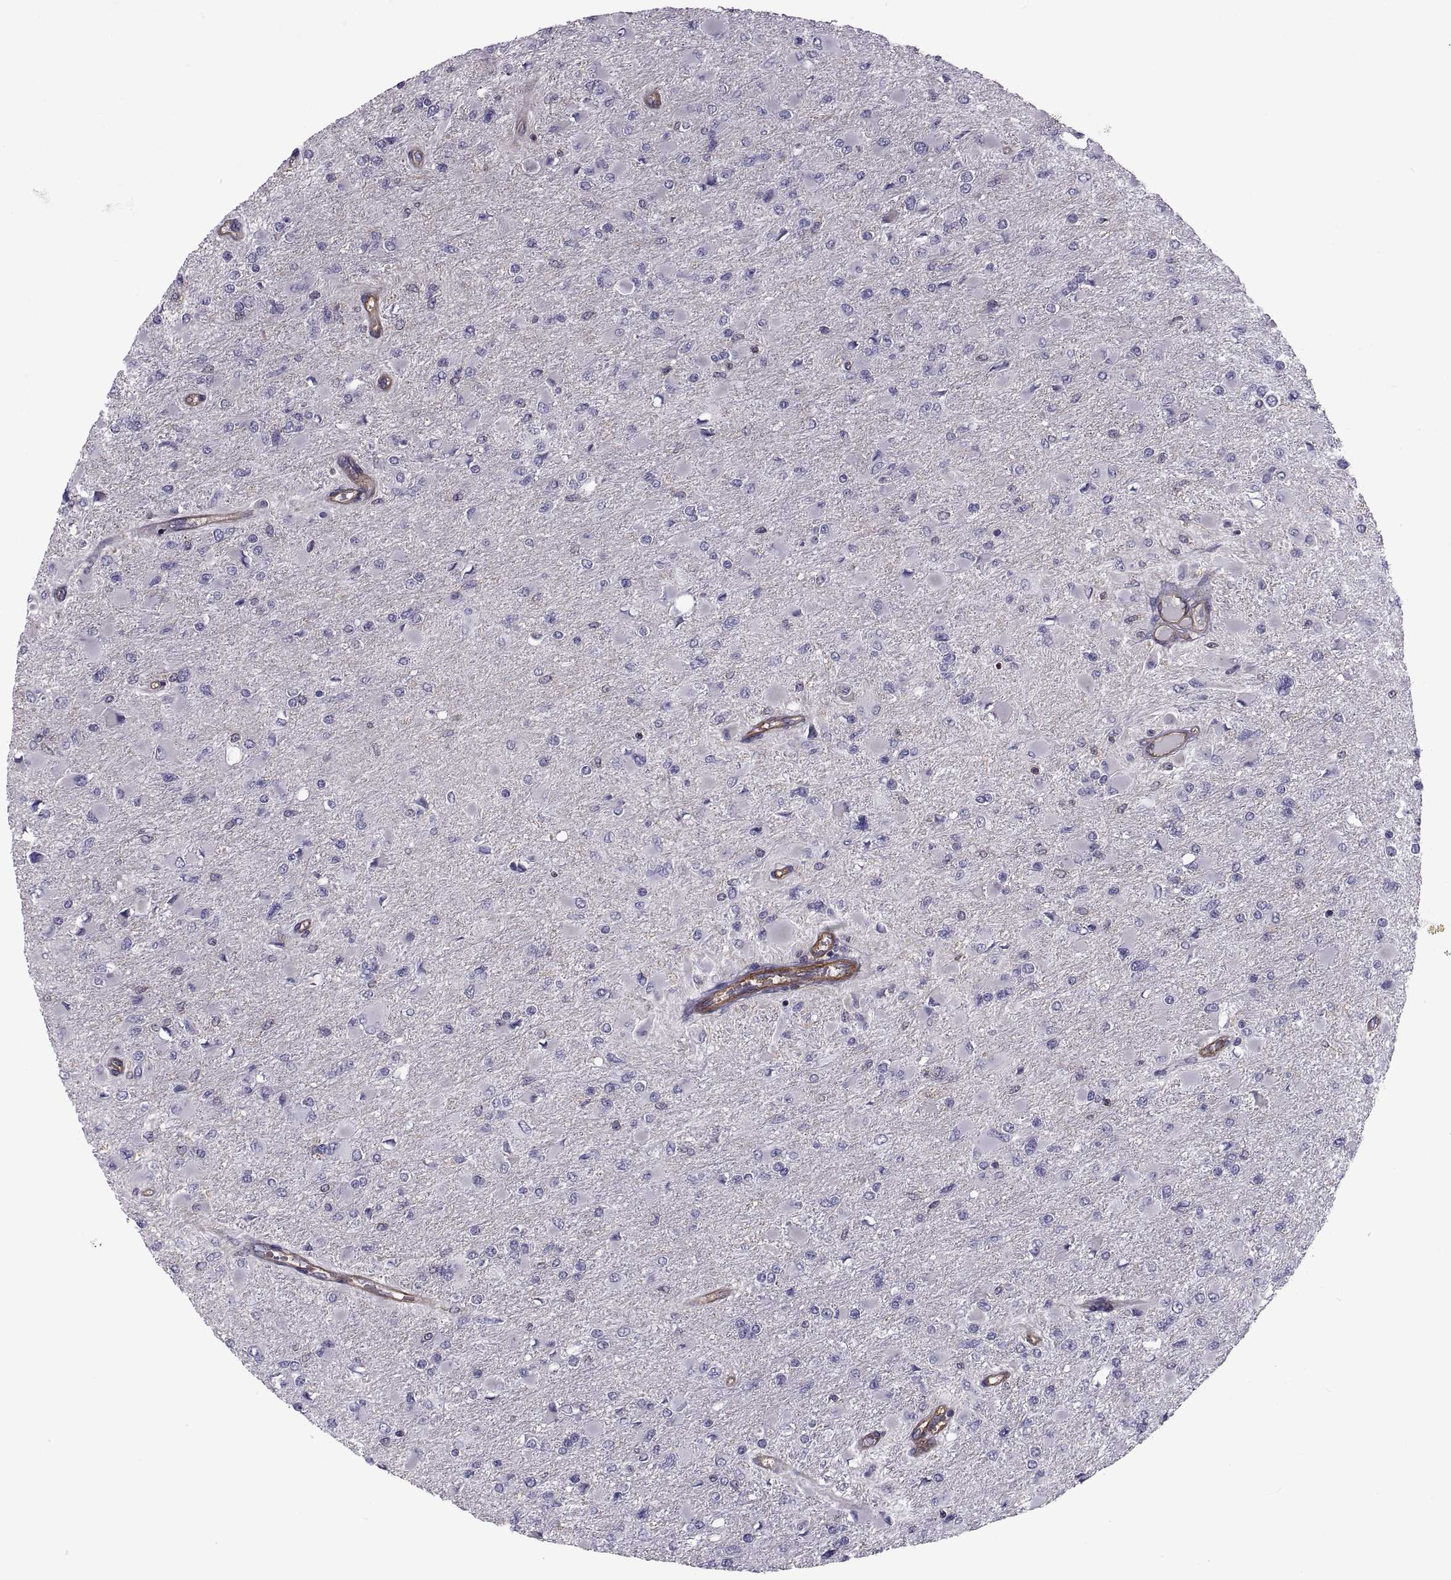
{"staining": {"intensity": "negative", "quantity": "none", "location": "none"}, "tissue": "glioma", "cell_type": "Tumor cells", "image_type": "cancer", "snomed": [{"axis": "morphology", "description": "Glioma, malignant, High grade"}, {"axis": "topography", "description": "Cerebral cortex"}], "caption": "IHC photomicrograph of neoplastic tissue: glioma stained with DAB (3,3'-diaminobenzidine) exhibits no significant protein expression in tumor cells.", "gene": "MYH9", "patient": {"sex": "female", "age": 36}}